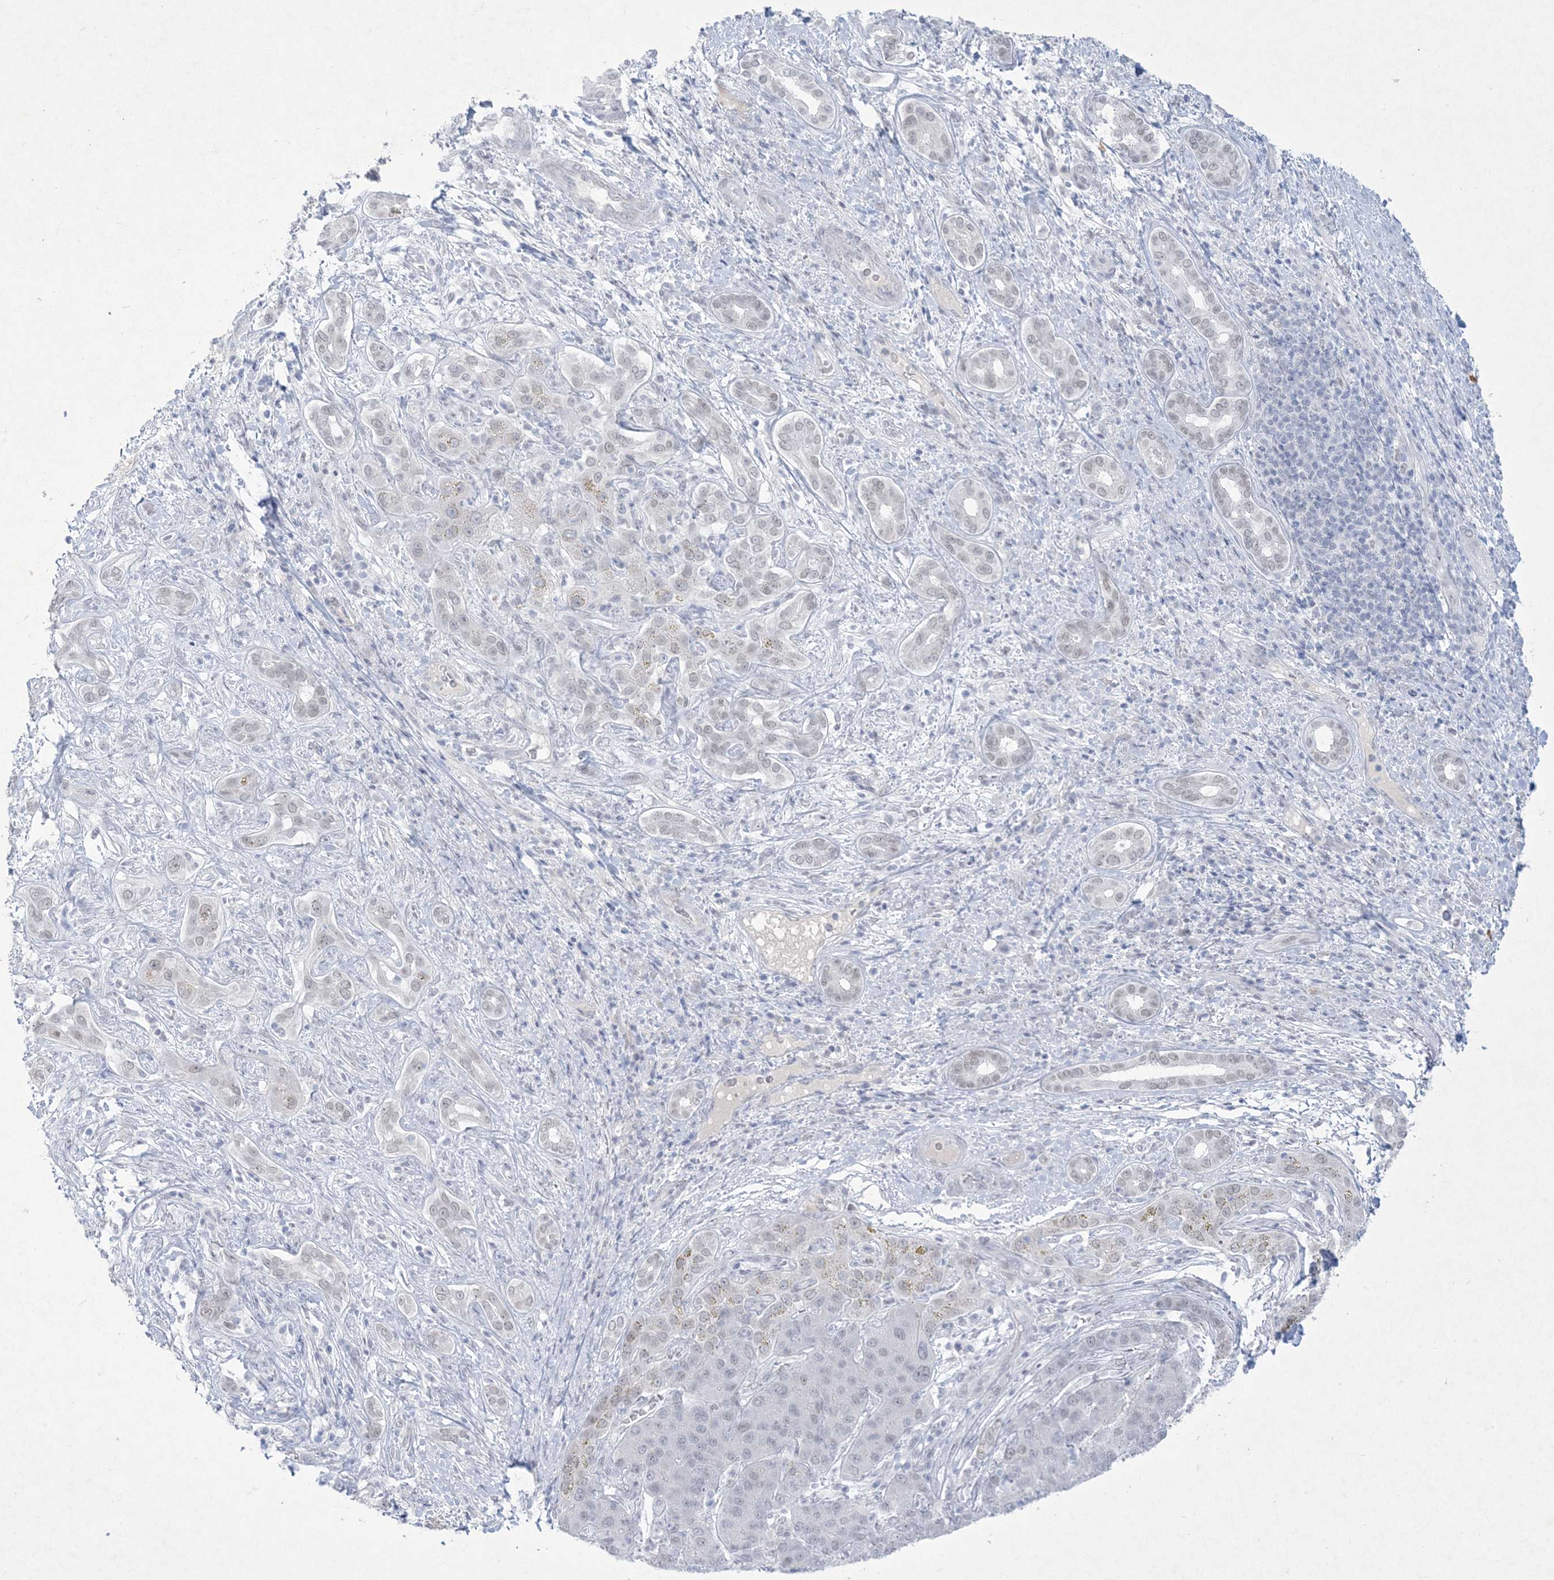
{"staining": {"intensity": "weak", "quantity": "<25%", "location": "nuclear"}, "tissue": "liver cancer", "cell_type": "Tumor cells", "image_type": "cancer", "snomed": [{"axis": "morphology", "description": "Carcinoma, Hepatocellular, NOS"}, {"axis": "topography", "description": "Liver"}], "caption": "A high-resolution micrograph shows IHC staining of hepatocellular carcinoma (liver), which reveals no significant positivity in tumor cells.", "gene": "HOMEZ", "patient": {"sex": "male", "age": 65}}